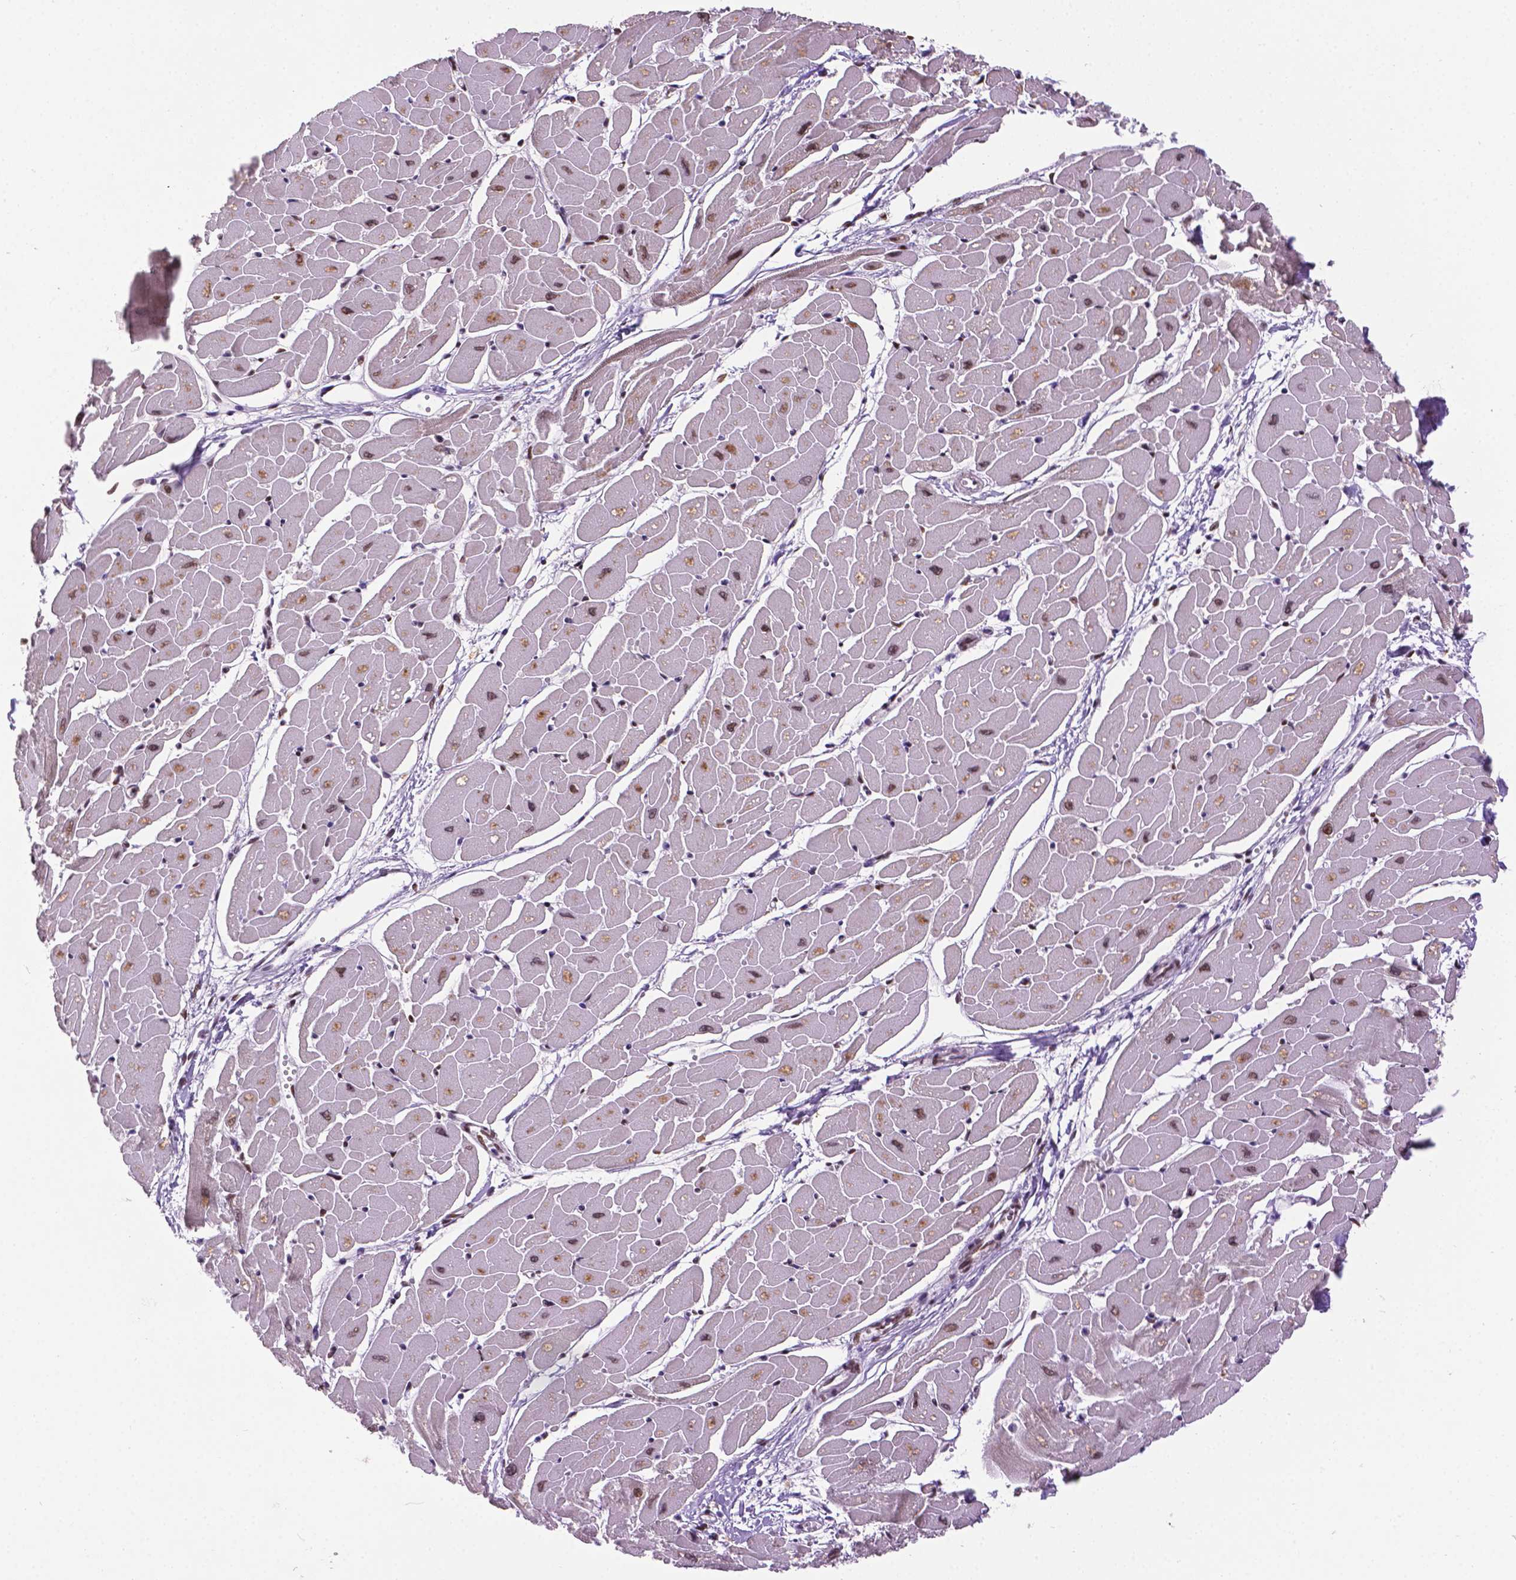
{"staining": {"intensity": "negative", "quantity": "none", "location": "none"}, "tissue": "heart muscle", "cell_type": "Cardiomyocytes", "image_type": "normal", "snomed": [{"axis": "morphology", "description": "Normal tissue, NOS"}, {"axis": "topography", "description": "Heart"}], "caption": "The photomicrograph exhibits no staining of cardiomyocytes in benign heart muscle.", "gene": "ENSG00000289700", "patient": {"sex": "male", "age": 57}}